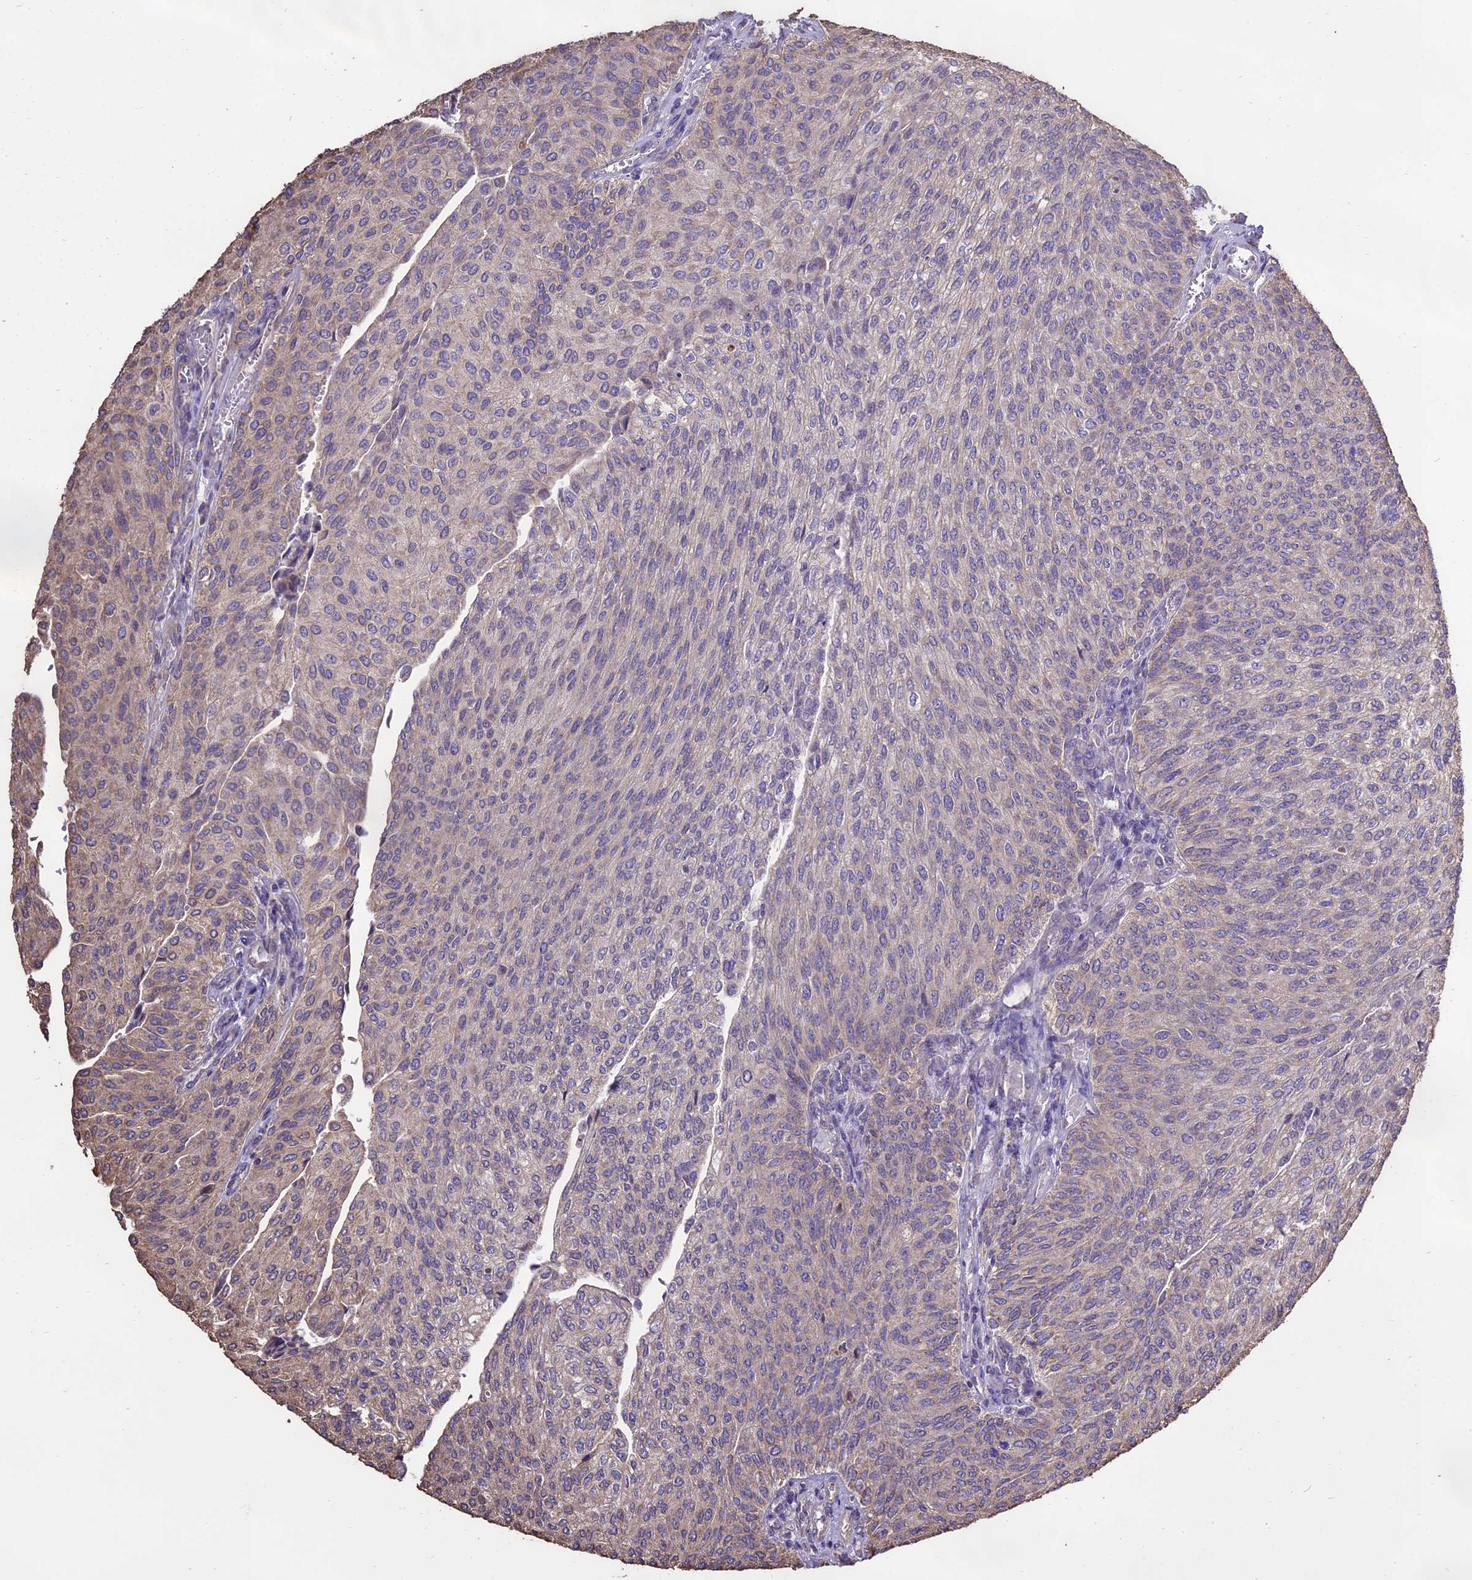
{"staining": {"intensity": "weak", "quantity": "<25%", "location": "cytoplasmic/membranous"}, "tissue": "urothelial cancer", "cell_type": "Tumor cells", "image_type": "cancer", "snomed": [{"axis": "morphology", "description": "Urothelial carcinoma, High grade"}, {"axis": "topography", "description": "Urinary bladder"}], "caption": "Immunohistochemistry histopathology image of neoplastic tissue: urothelial cancer stained with DAB (3,3'-diaminobenzidine) exhibits no significant protein staining in tumor cells.", "gene": "PGPEP1L", "patient": {"sex": "female", "age": 79}}